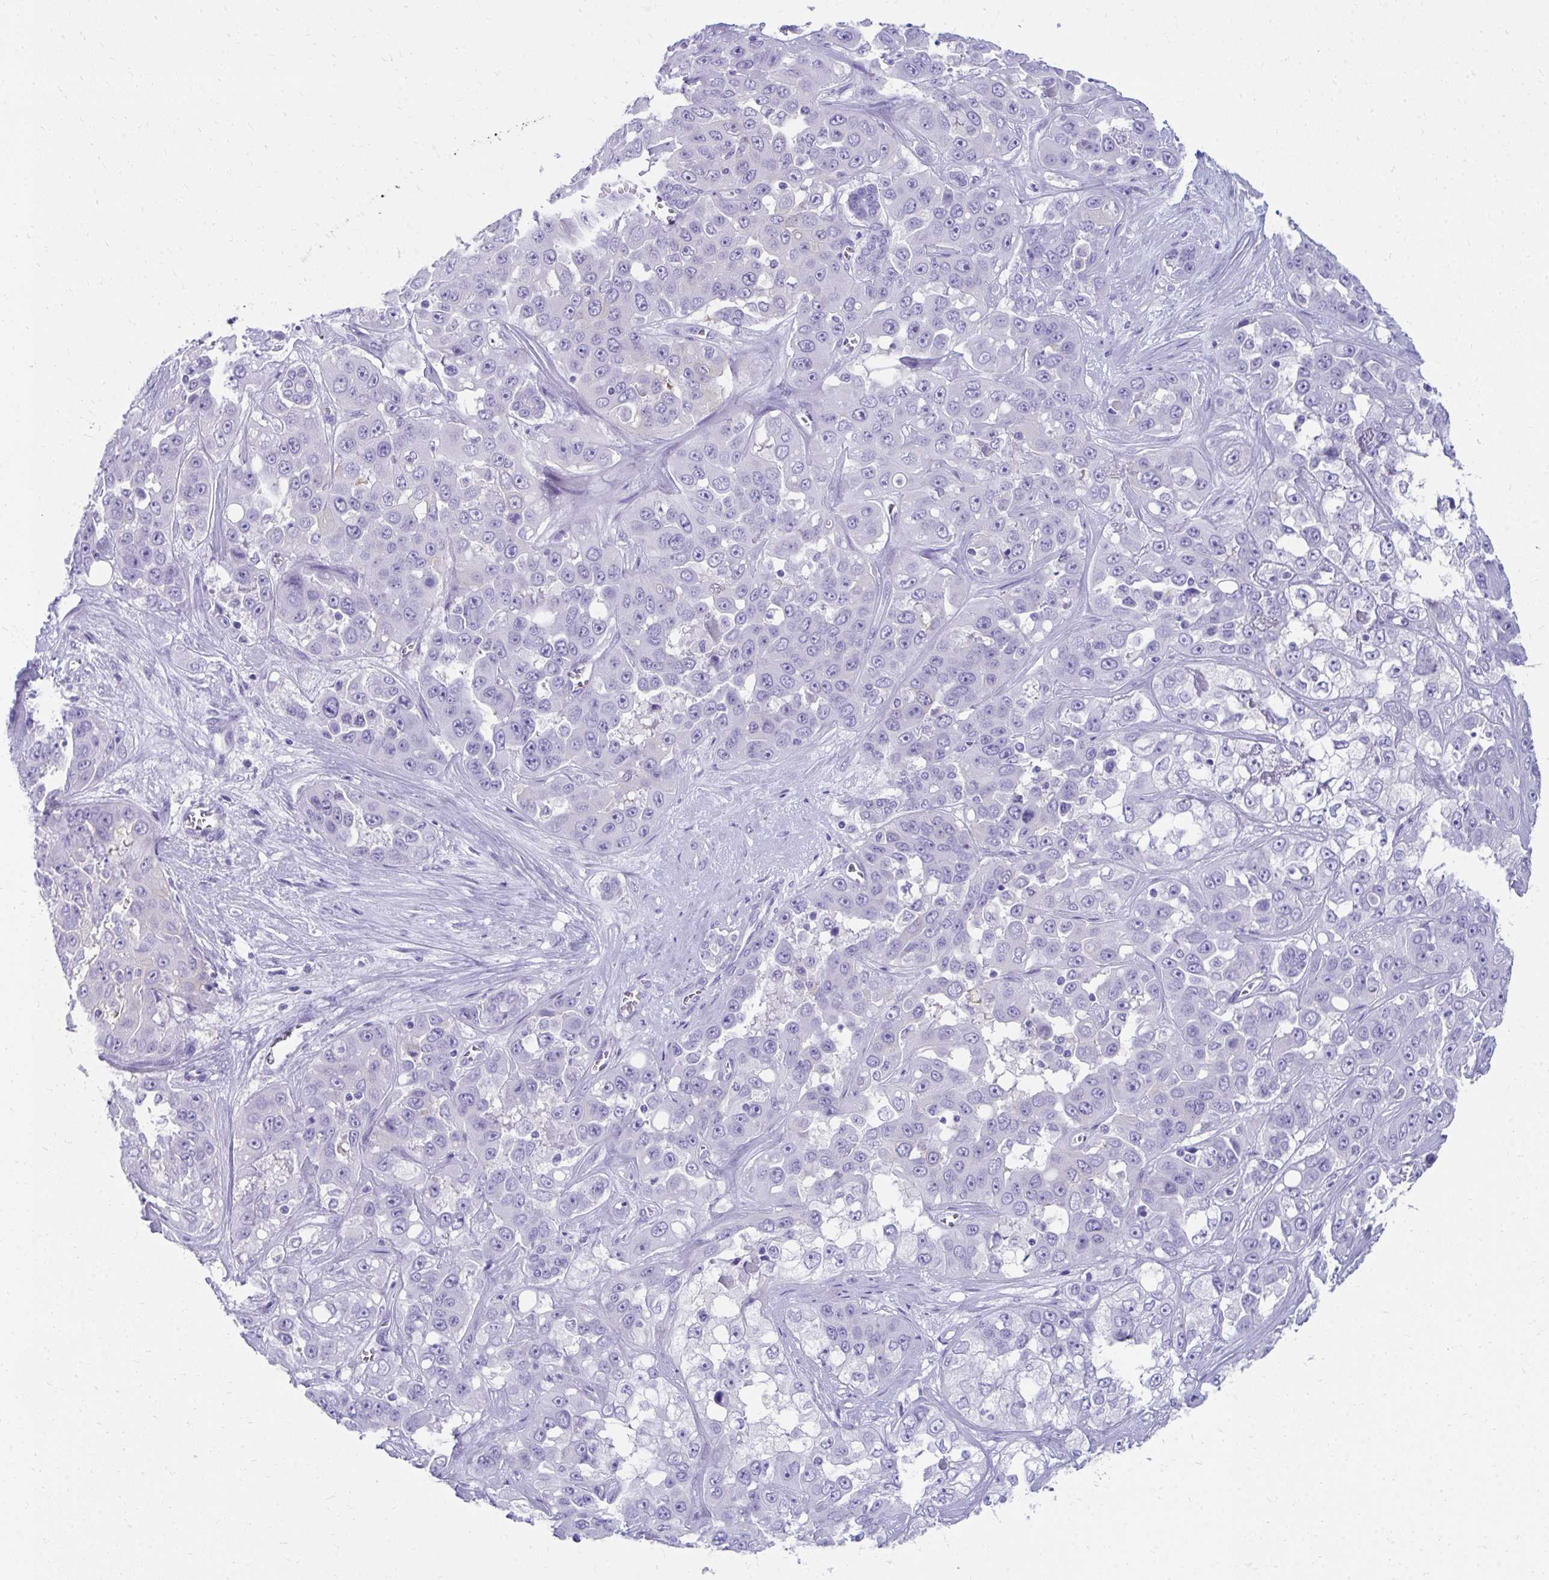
{"staining": {"intensity": "negative", "quantity": "none", "location": "none"}, "tissue": "liver cancer", "cell_type": "Tumor cells", "image_type": "cancer", "snomed": [{"axis": "morphology", "description": "Cholangiocarcinoma"}, {"axis": "topography", "description": "Liver"}], "caption": "Histopathology image shows no protein expression in tumor cells of liver cholangiocarcinoma tissue.", "gene": "SEC14L3", "patient": {"sex": "female", "age": 52}}